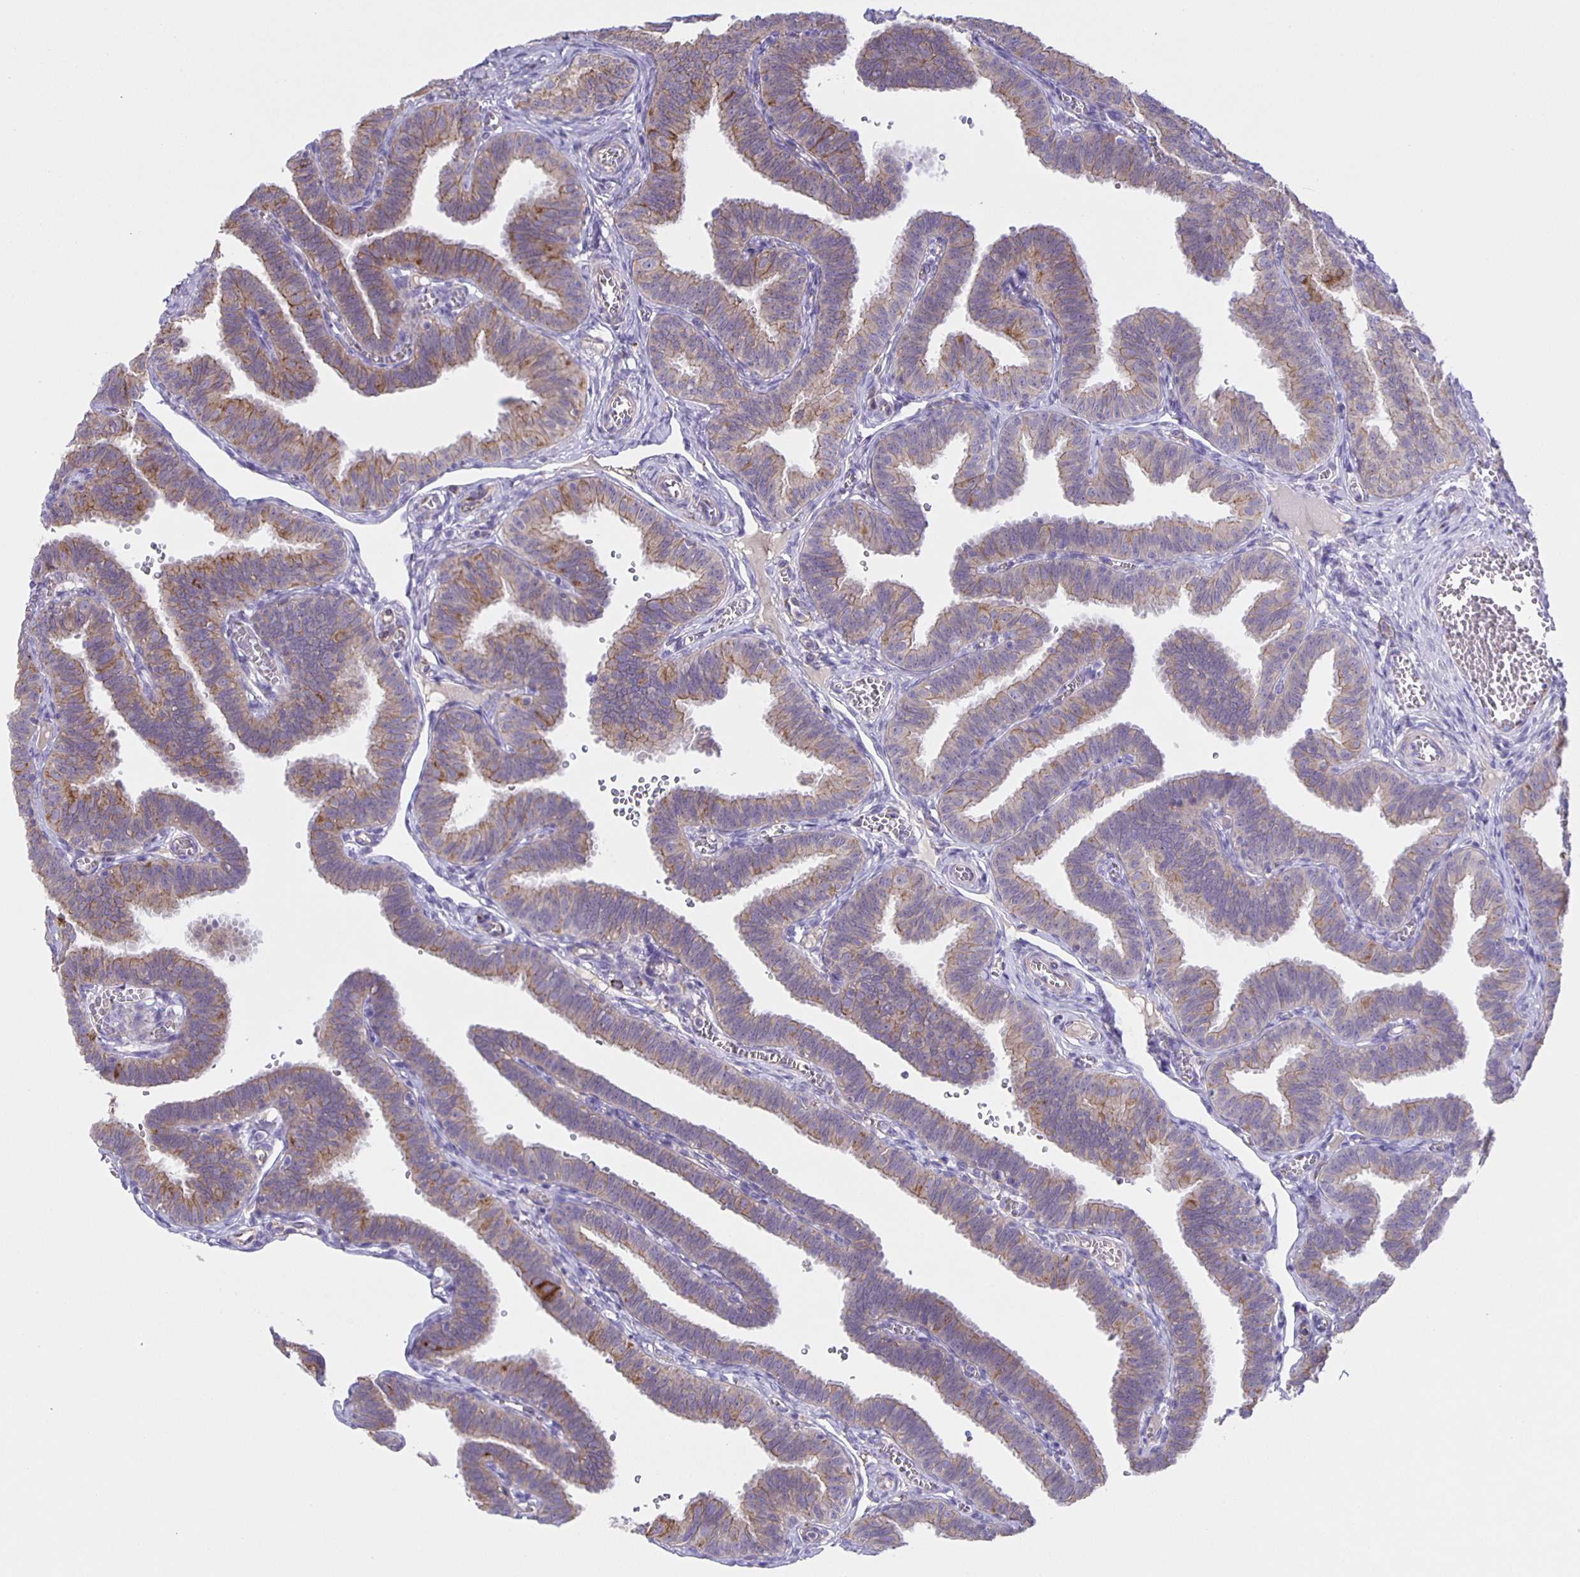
{"staining": {"intensity": "moderate", "quantity": "25%-75%", "location": "cytoplasmic/membranous"}, "tissue": "fallopian tube", "cell_type": "Glandular cells", "image_type": "normal", "snomed": [{"axis": "morphology", "description": "Normal tissue, NOS"}, {"axis": "topography", "description": "Fallopian tube"}], "caption": "Unremarkable fallopian tube demonstrates moderate cytoplasmic/membranous positivity in approximately 25%-75% of glandular cells The staining is performed using DAB brown chromogen to label protein expression. The nuclei are counter-stained blue using hematoxylin..", "gene": "JMJD4", "patient": {"sex": "female", "age": 25}}